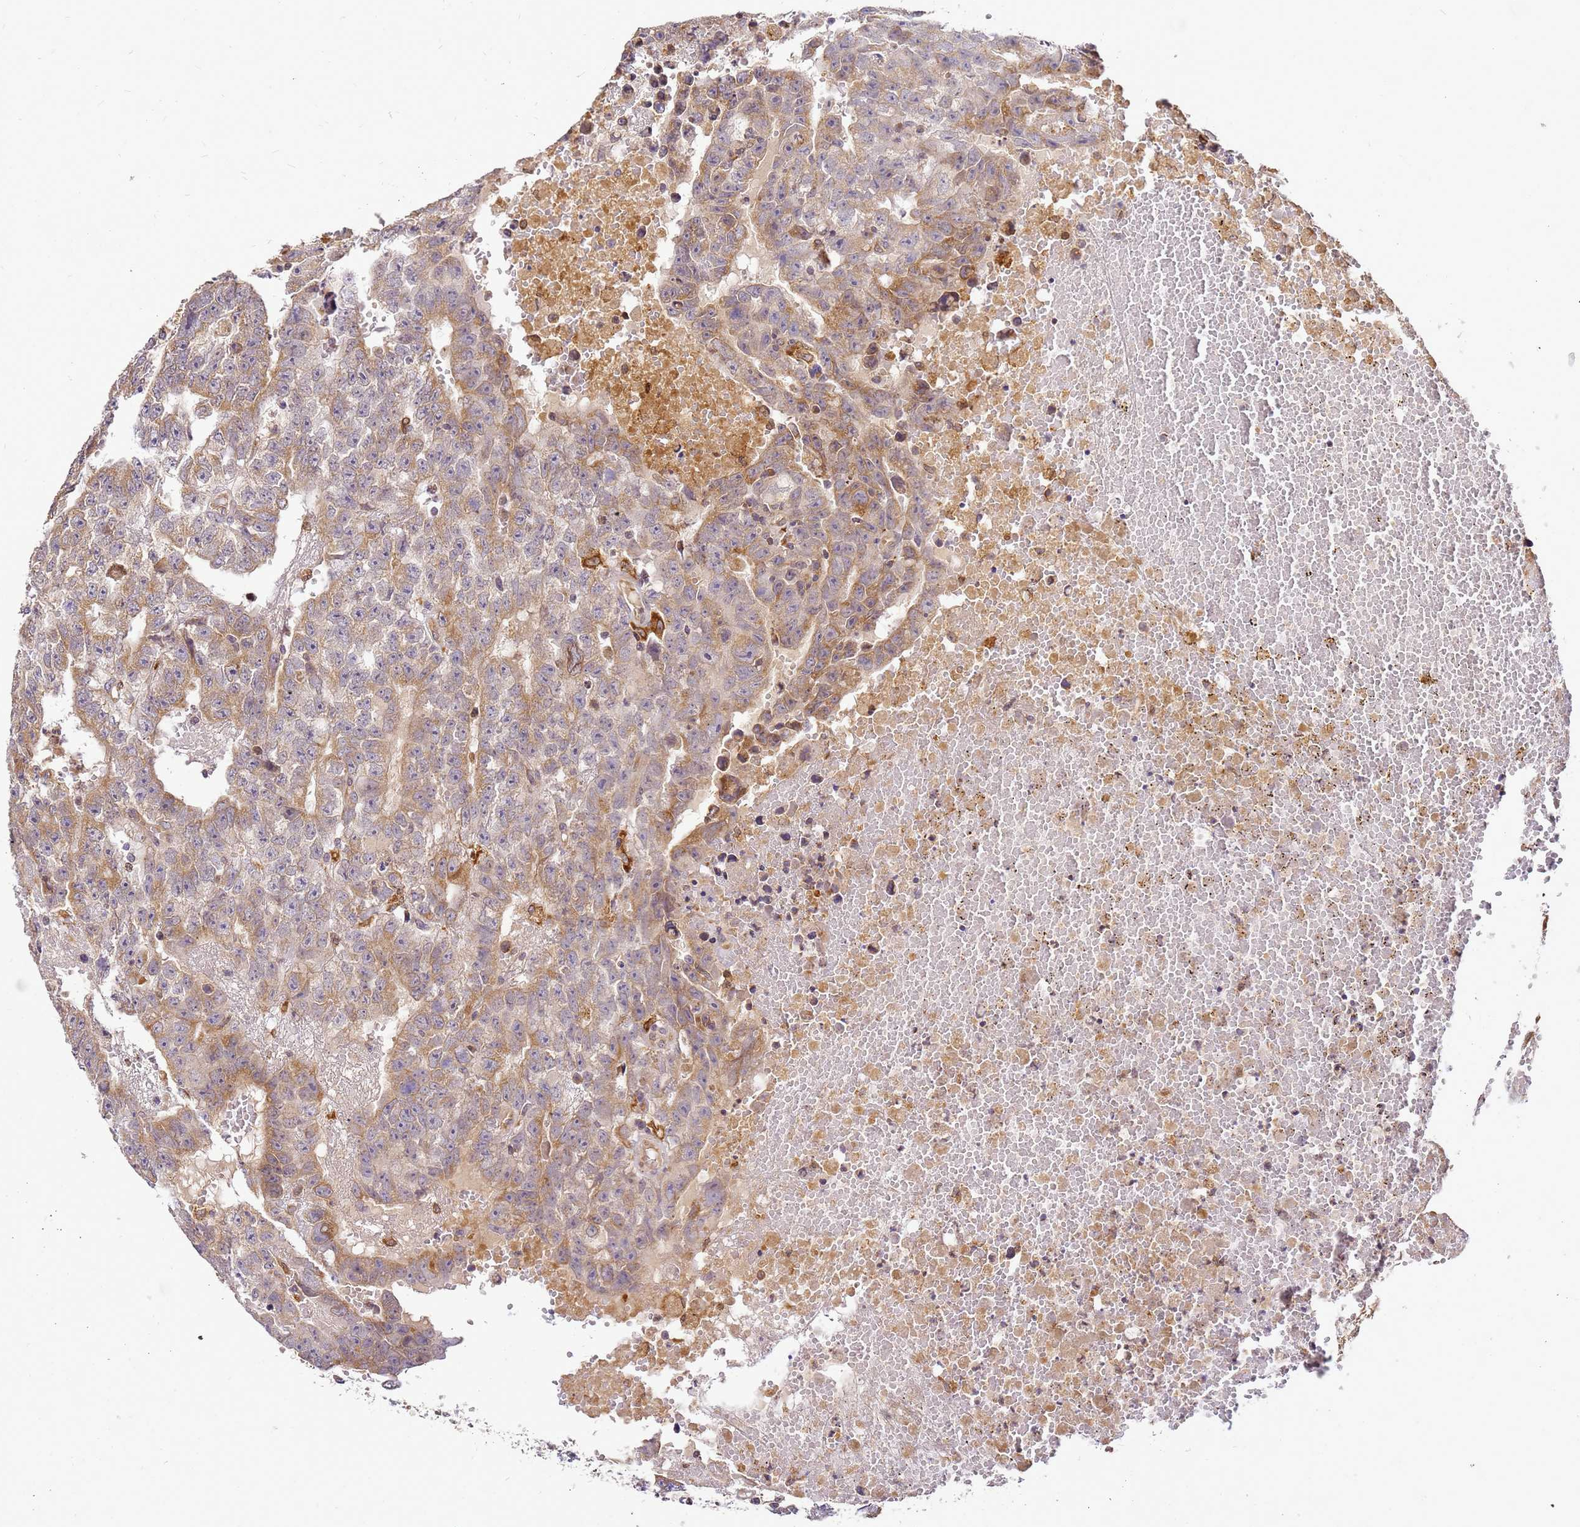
{"staining": {"intensity": "moderate", "quantity": ">75%", "location": "cytoplasmic/membranous"}, "tissue": "testis cancer", "cell_type": "Tumor cells", "image_type": "cancer", "snomed": [{"axis": "morphology", "description": "Carcinoma, Embryonal, NOS"}, {"axis": "topography", "description": "Testis"}], "caption": "Embryonal carcinoma (testis) stained with a brown dye demonstrates moderate cytoplasmic/membranous positive staining in about >75% of tumor cells.", "gene": "ADPGK", "patient": {"sex": "male", "age": 25}}